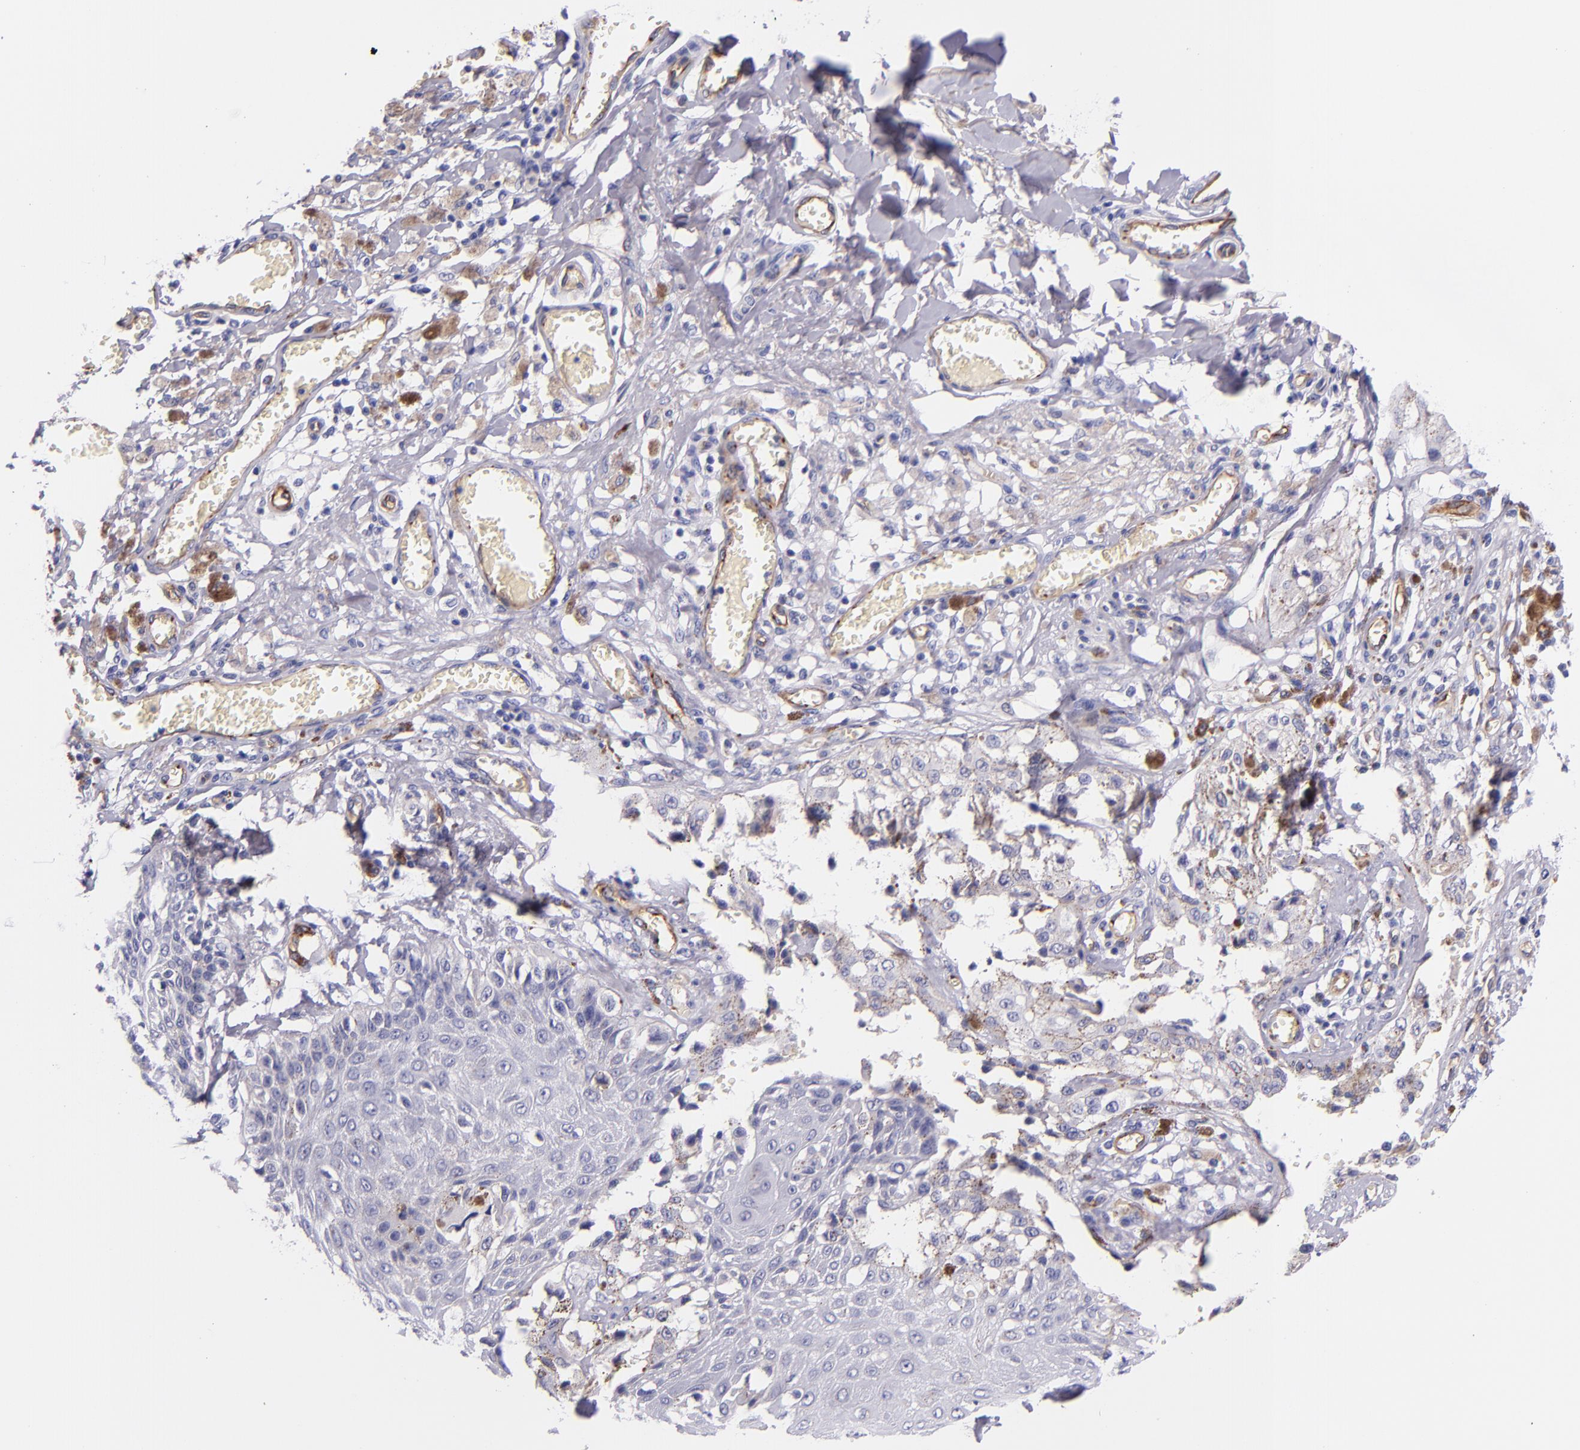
{"staining": {"intensity": "negative", "quantity": "none", "location": "none"}, "tissue": "melanoma", "cell_type": "Tumor cells", "image_type": "cancer", "snomed": [{"axis": "morphology", "description": "Malignant melanoma, NOS"}, {"axis": "topography", "description": "Skin"}], "caption": "Human malignant melanoma stained for a protein using immunohistochemistry (IHC) exhibits no positivity in tumor cells.", "gene": "NOS3", "patient": {"sex": "female", "age": 82}}